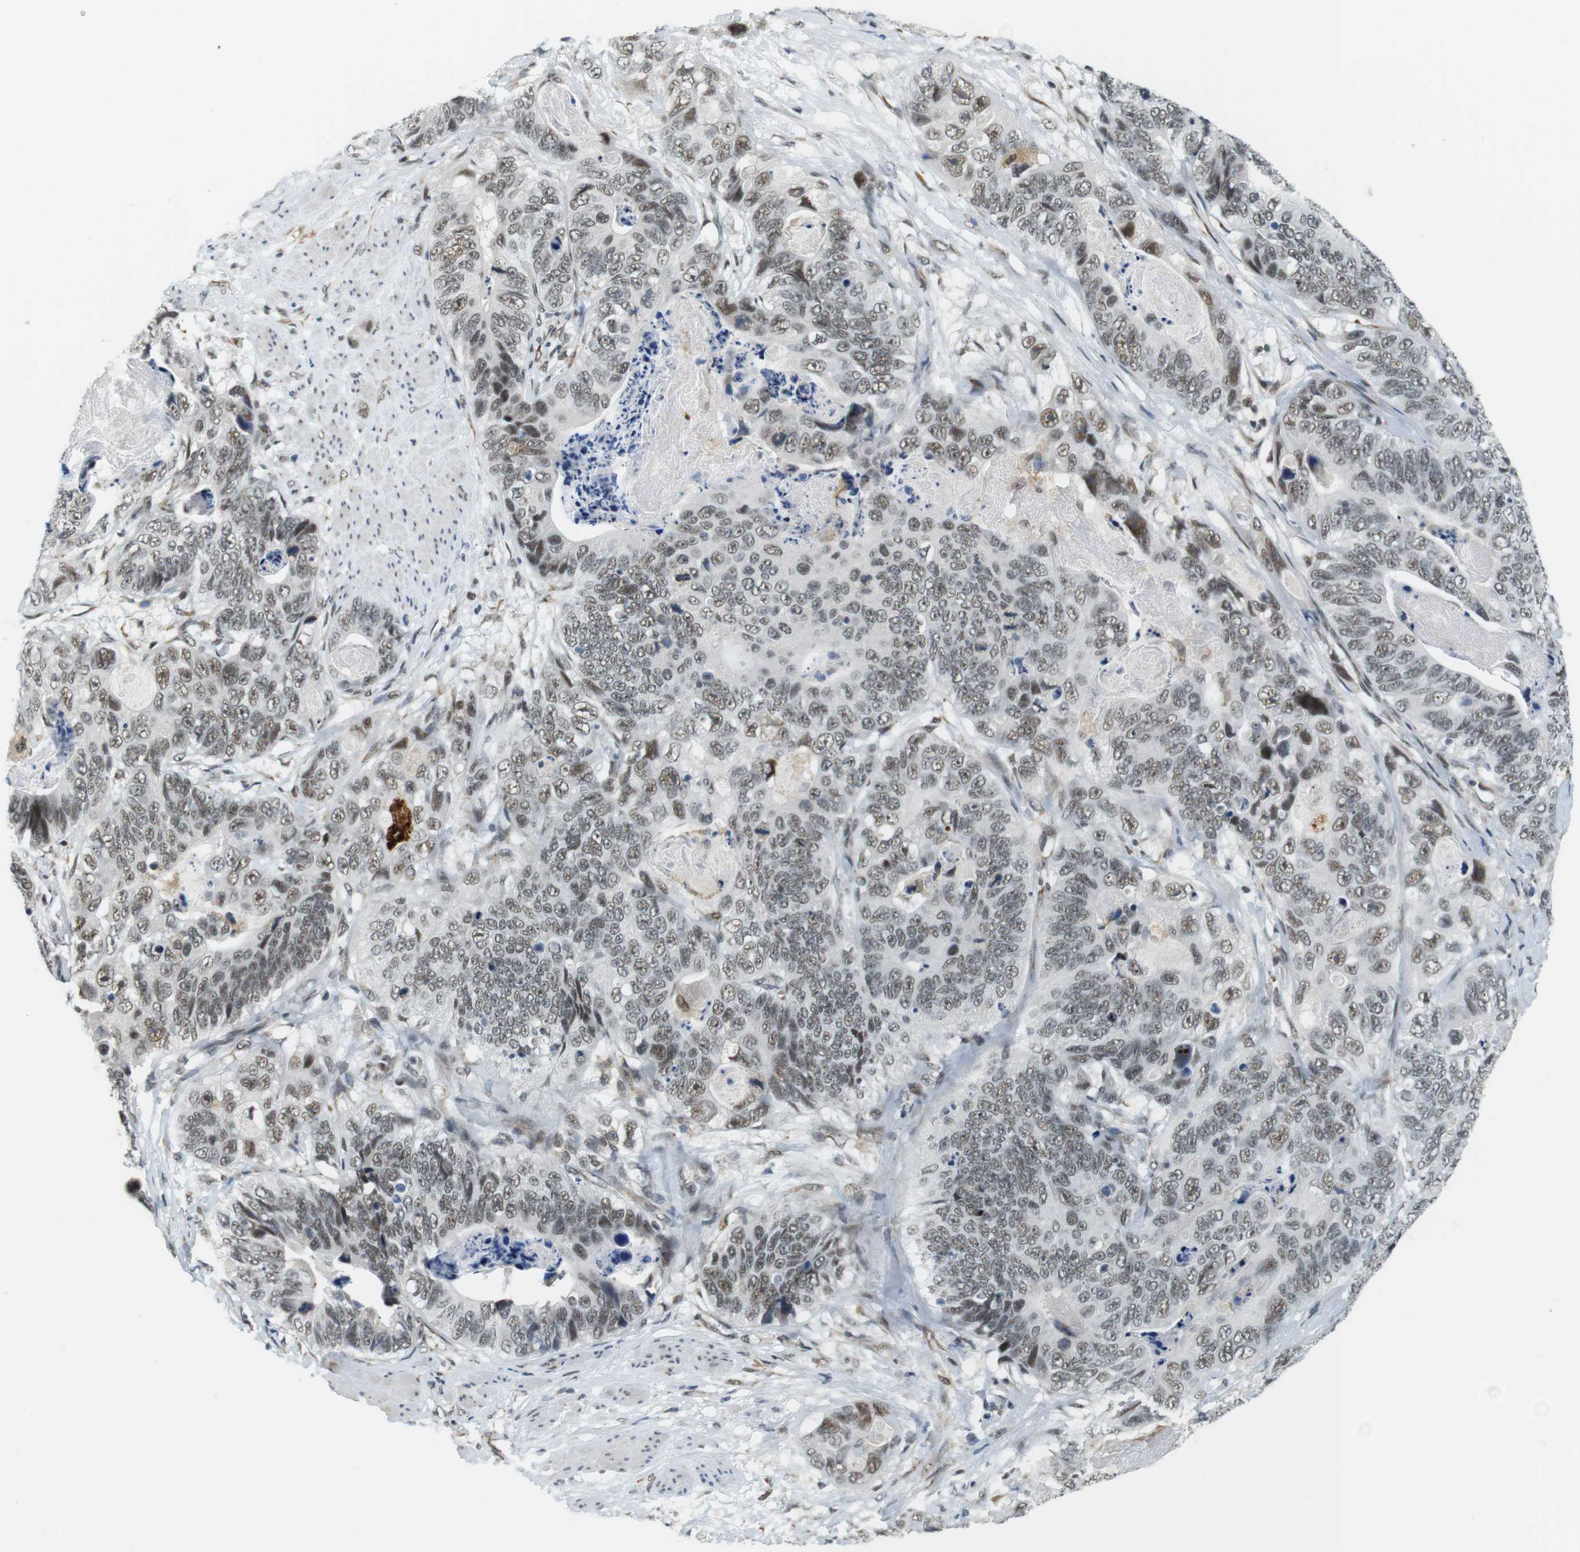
{"staining": {"intensity": "negative", "quantity": "none", "location": "none"}, "tissue": "stomach cancer", "cell_type": "Tumor cells", "image_type": "cancer", "snomed": [{"axis": "morphology", "description": "Adenocarcinoma, NOS"}, {"axis": "topography", "description": "Stomach"}], "caption": "Tumor cells show no significant positivity in stomach adenocarcinoma.", "gene": "RNF38", "patient": {"sex": "female", "age": 89}}